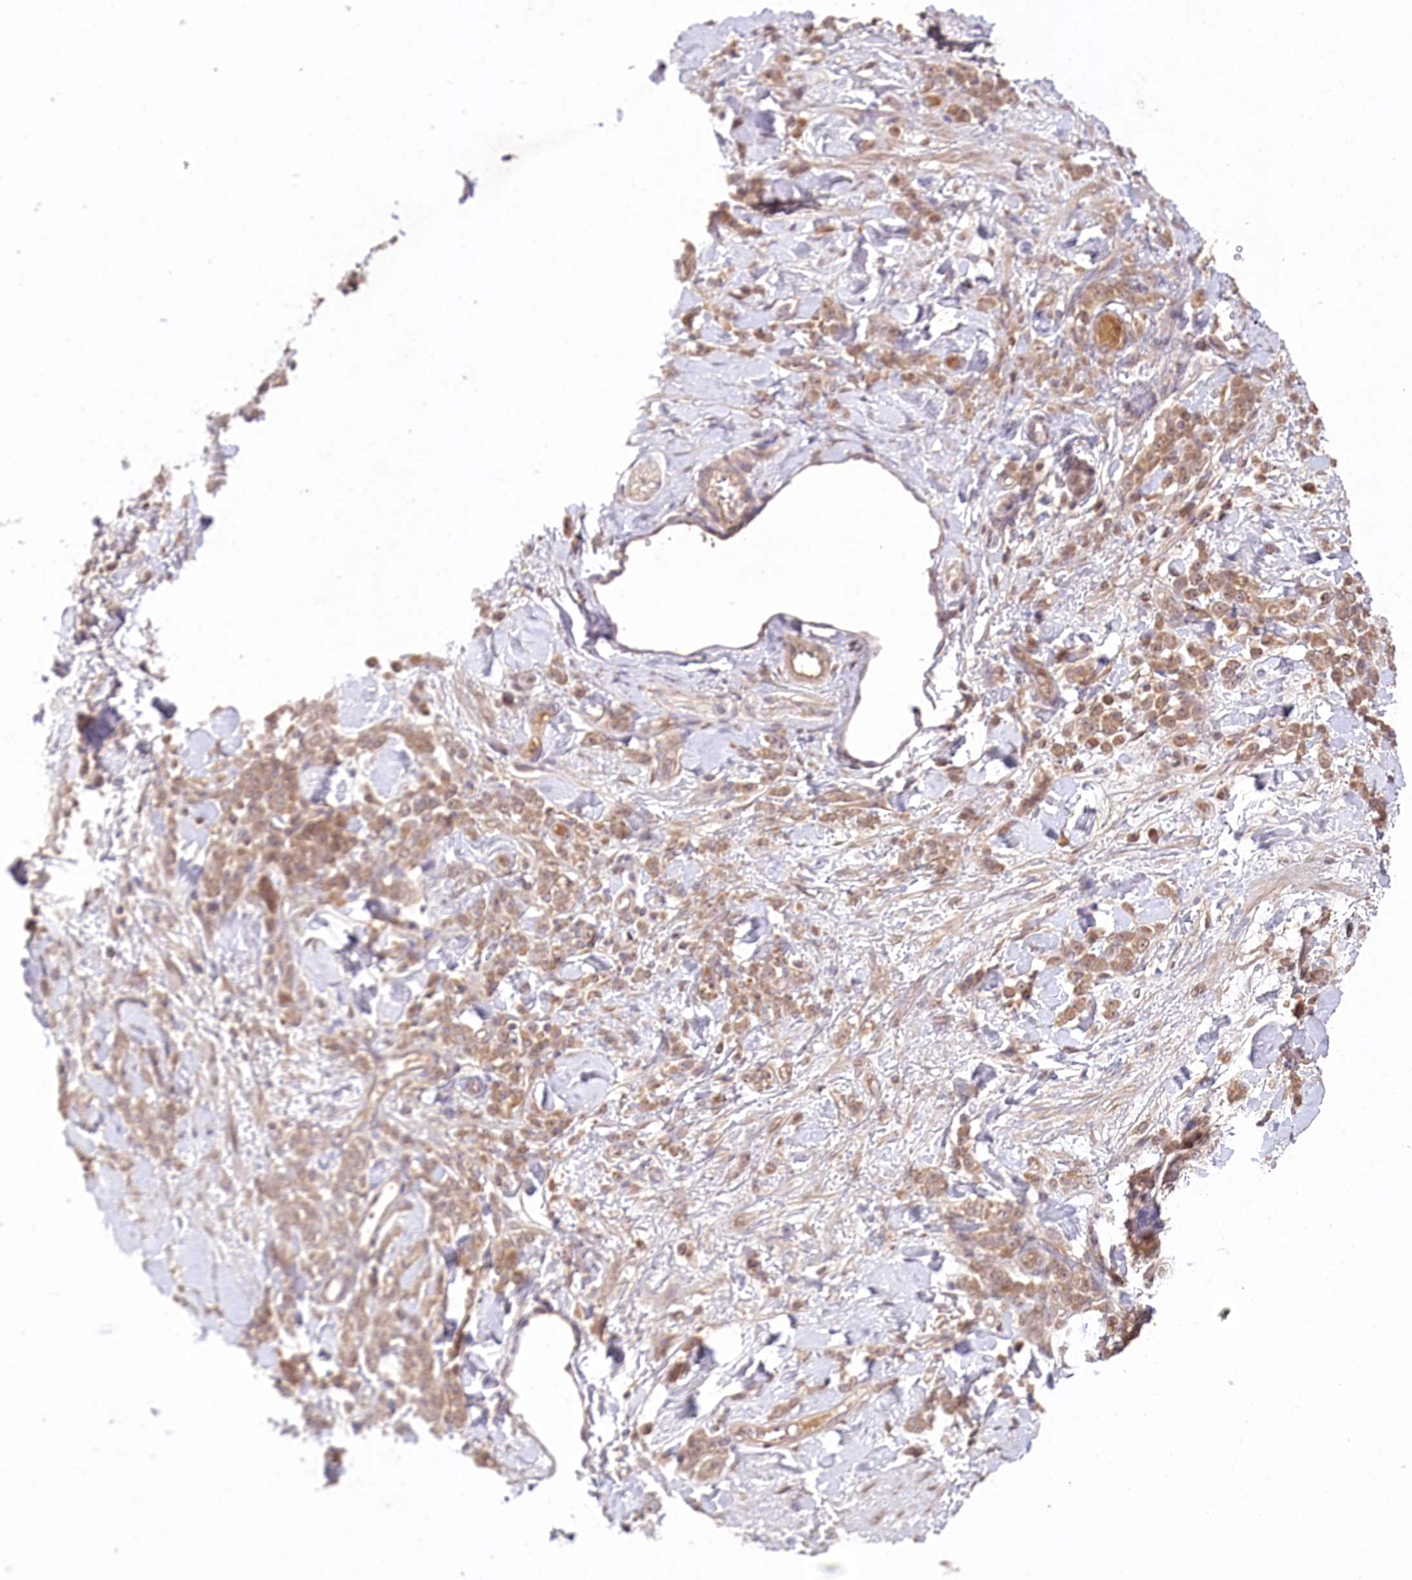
{"staining": {"intensity": "moderate", "quantity": ">75%", "location": "cytoplasmic/membranous"}, "tissue": "stomach cancer", "cell_type": "Tumor cells", "image_type": "cancer", "snomed": [{"axis": "morphology", "description": "Normal tissue, NOS"}, {"axis": "morphology", "description": "Adenocarcinoma, NOS"}, {"axis": "topography", "description": "Stomach"}], "caption": "Brown immunohistochemical staining in stomach cancer shows moderate cytoplasmic/membranous expression in approximately >75% of tumor cells.", "gene": "IRAK1BP1", "patient": {"sex": "male", "age": 82}}